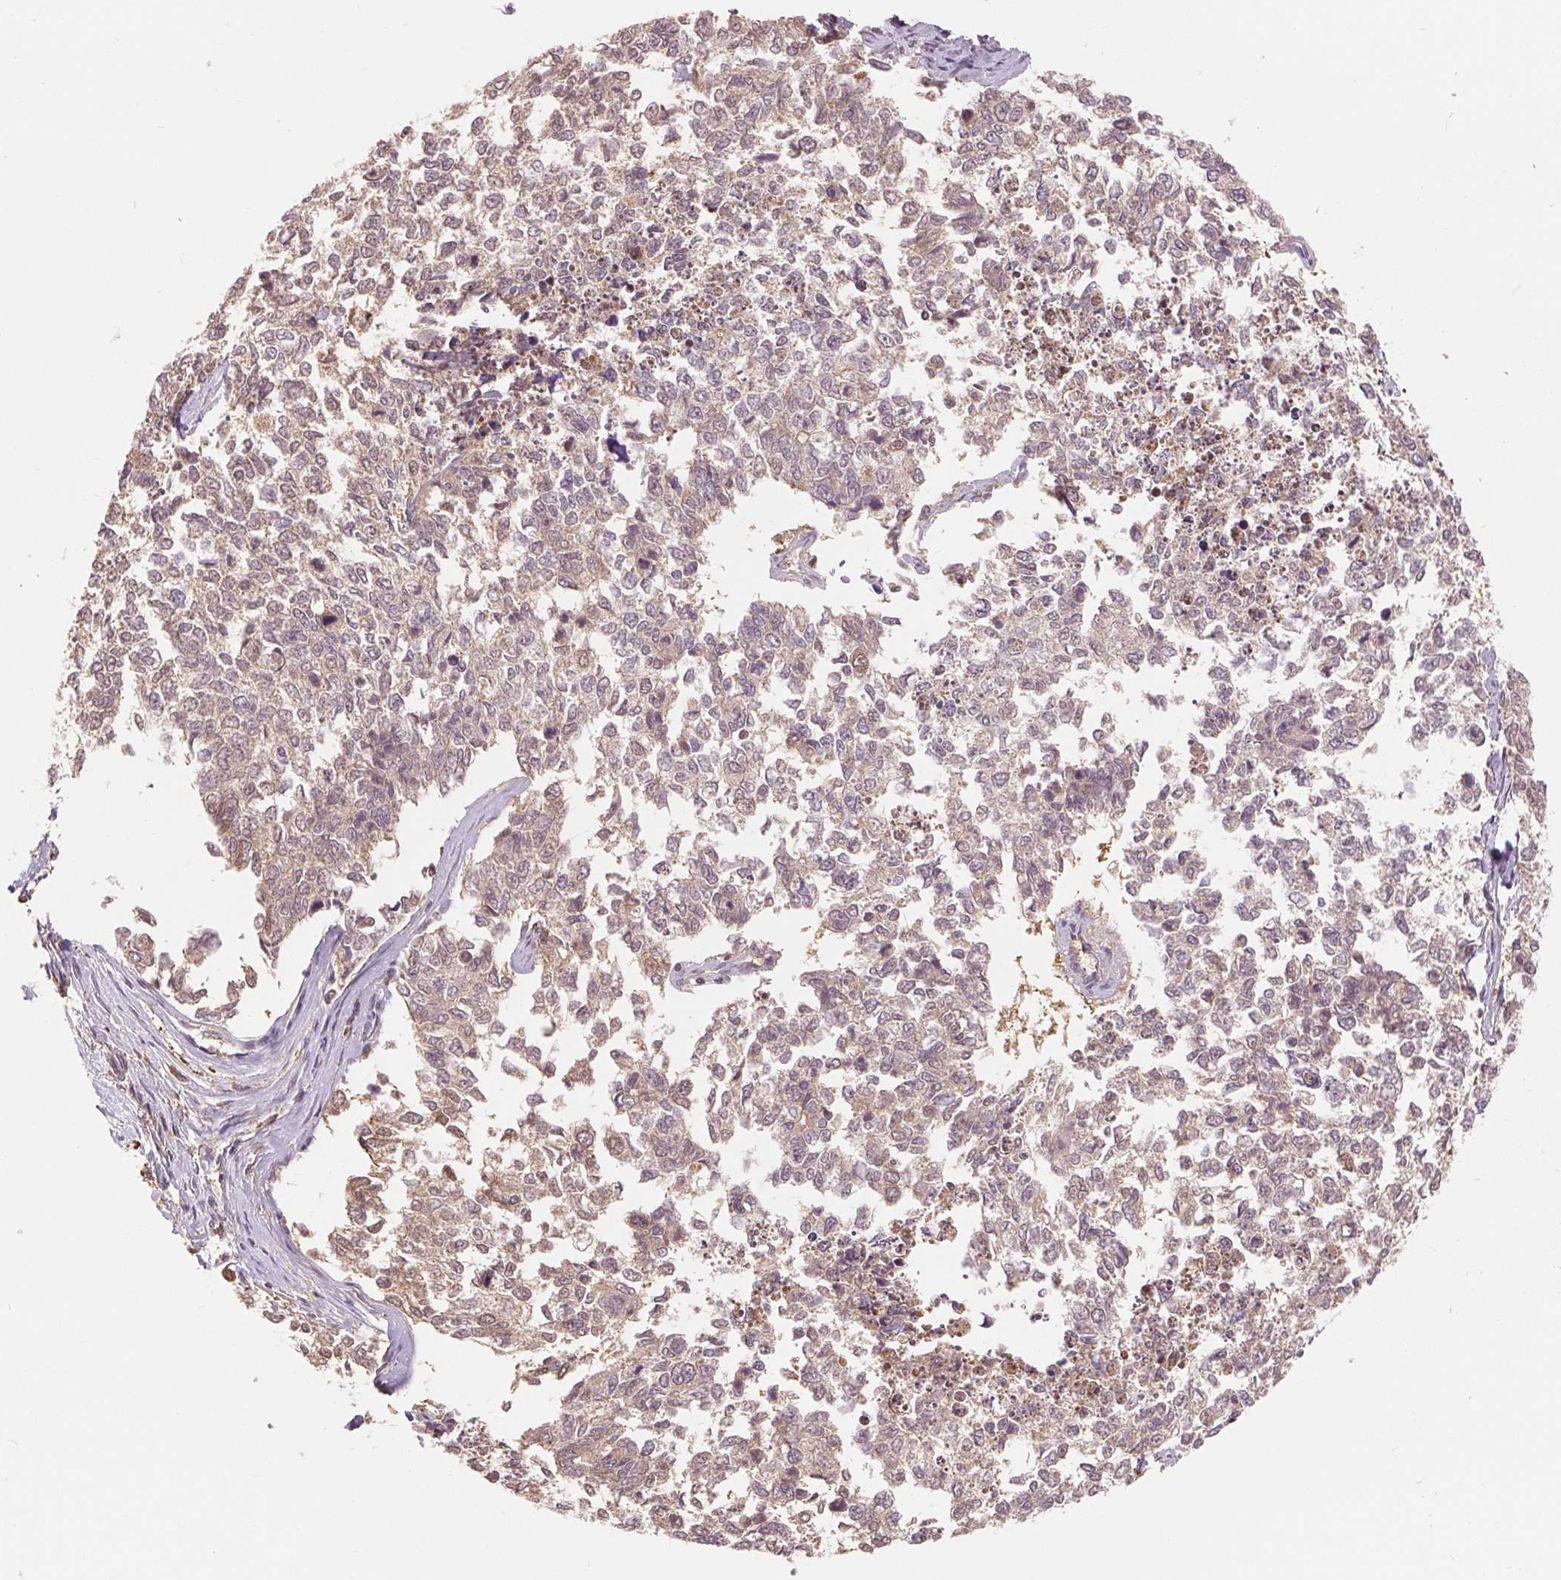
{"staining": {"intensity": "weak", "quantity": "<25%", "location": "cytoplasmic/membranous"}, "tissue": "cervical cancer", "cell_type": "Tumor cells", "image_type": "cancer", "snomed": [{"axis": "morphology", "description": "Adenocarcinoma, NOS"}, {"axis": "topography", "description": "Cervix"}], "caption": "Protein analysis of cervical cancer demonstrates no significant positivity in tumor cells.", "gene": "TMEM273", "patient": {"sex": "female", "age": 63}}